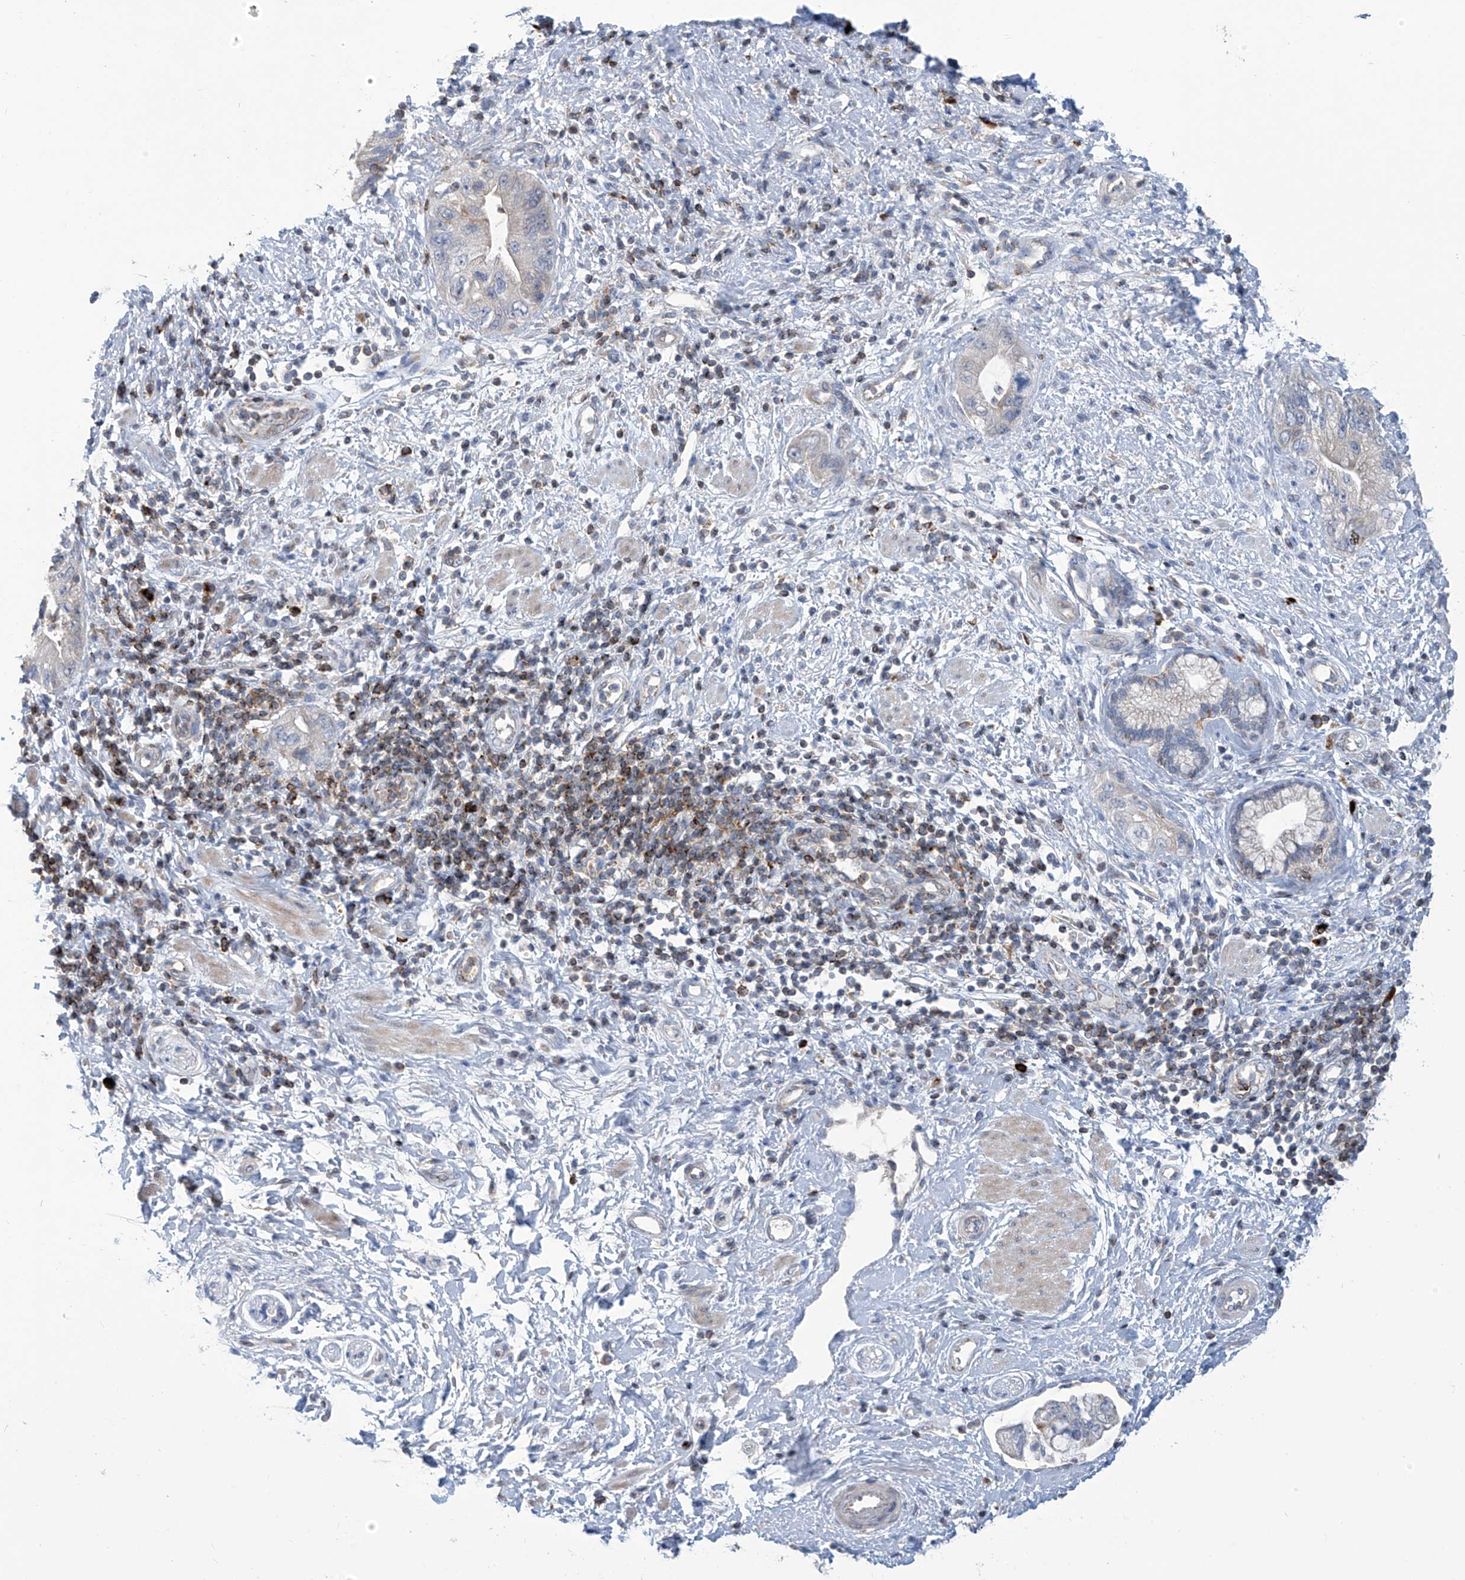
{"staining": {"intensity": "negative", "quantity": "none", "location": "none"}, "tissue": "pancreatic cancer", "cell_type": "Tumor cells", "image_type": "cancer", "snomed": [{"axis": "morphology", "description": "Adenocarcinoma, NOS"}, {"axis": "topography", "description": "Pancreas"}], "caption": "Immunohistochemical staining of pancreatic cancer (adenocarcinoma) displays no significant expression in tumor cells.", "gene": "IBA57", "patient": {"sex": "female", "age": 73}}